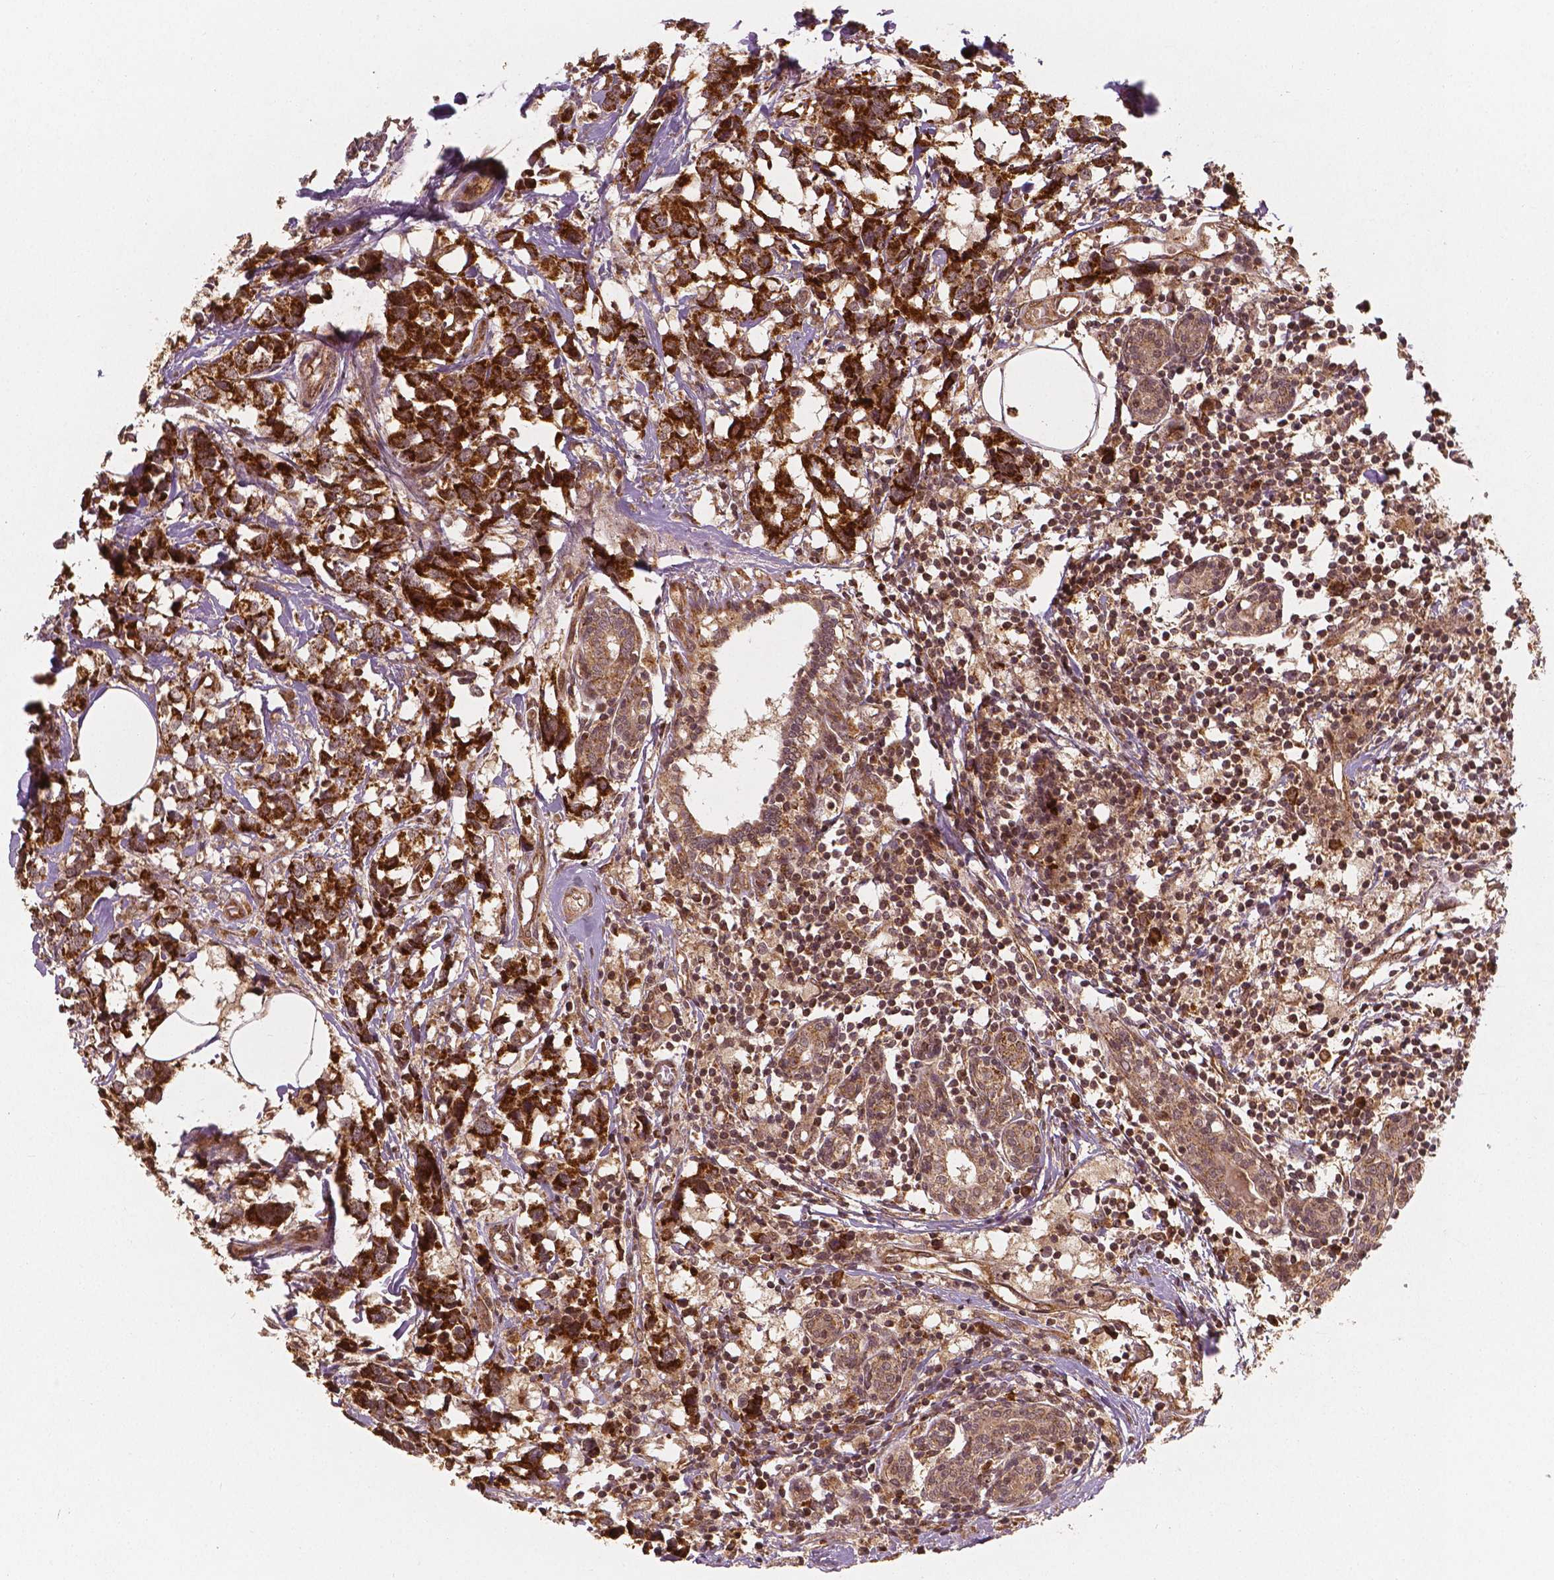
{"staining": {"intensity": "strong", "quantity": ">75%", "location": "cytoplasmic/membranous"}, "tissue": "breast cancer", "cell_type": "Tumor cells", "image_type": "cancer", "snomed": [{"axis": "morphology", "description": "Lobular carcinoma"}, {"axis": "topography", "description": "Breast"}], "caption": "Breast cancer (lobular carcinoma) was stained to show a protein in brown. There is high levels of strong cytoplasmic/membranous staining in approximately >75% of tumor cells.", "gene": "PGAM5", "patient": {"sex": "female", "age": 59}}